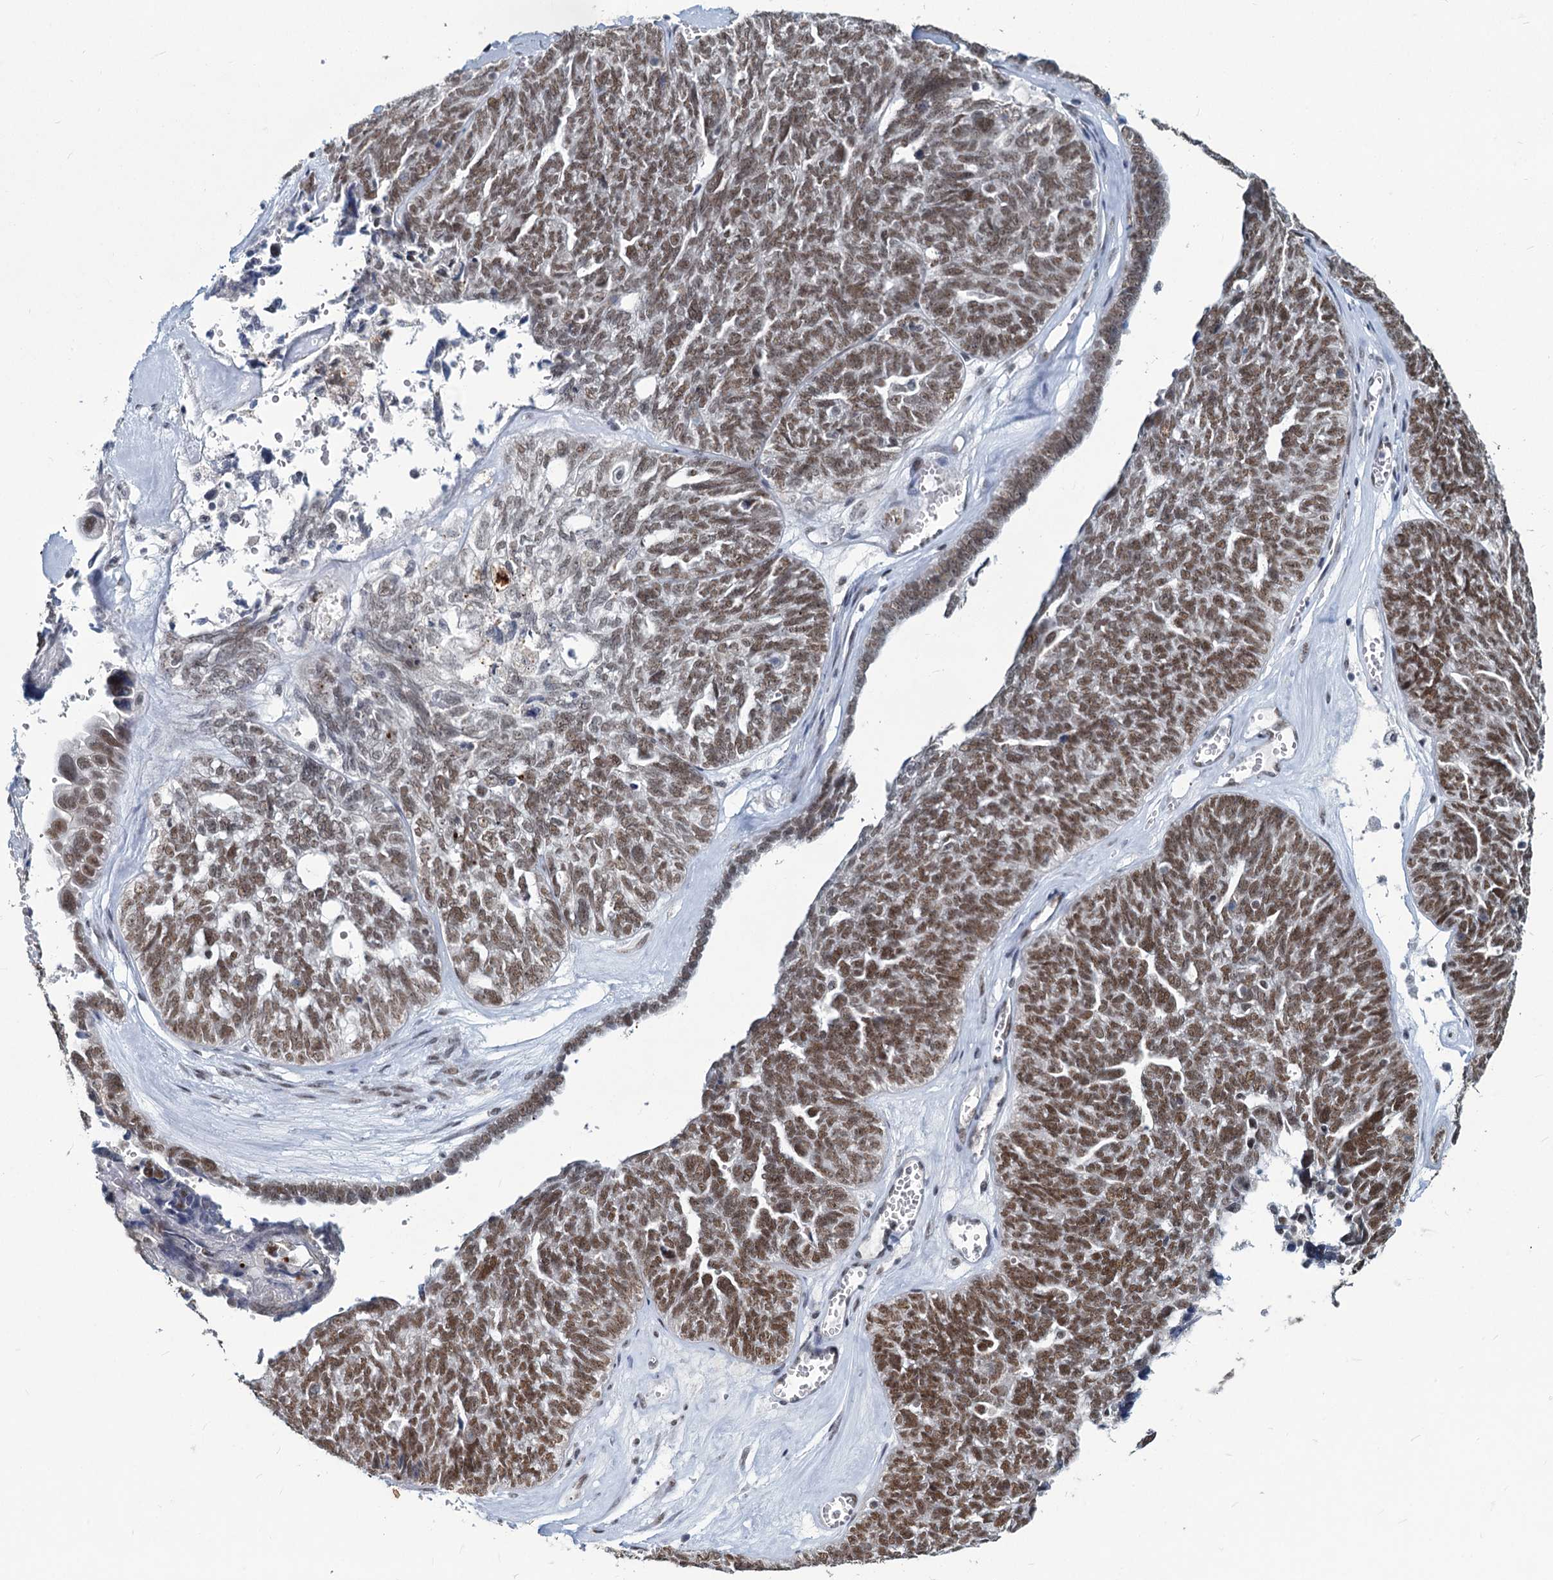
{"staining": {"intensity": "moderate", "quantity": ">75%", "location": "nuclear"}, "tissue": "ovarian cancer", "cell_type": "Tumor cells", "image_type": "cancer", "snomed": [{"axis": "morphology", "description": "Cystadenocarcinoma, serous, NOS"}, {"axis": "topography", "description": "Ovary"}], "caption": "This is an image of IHC staining of ovarian cancer (serous cystadenocarcinoma), which shows moderate positivity in the nuclear of tumor cells.", "gene": "METTL14", "patient": {"sex": "female", "age": 79}}